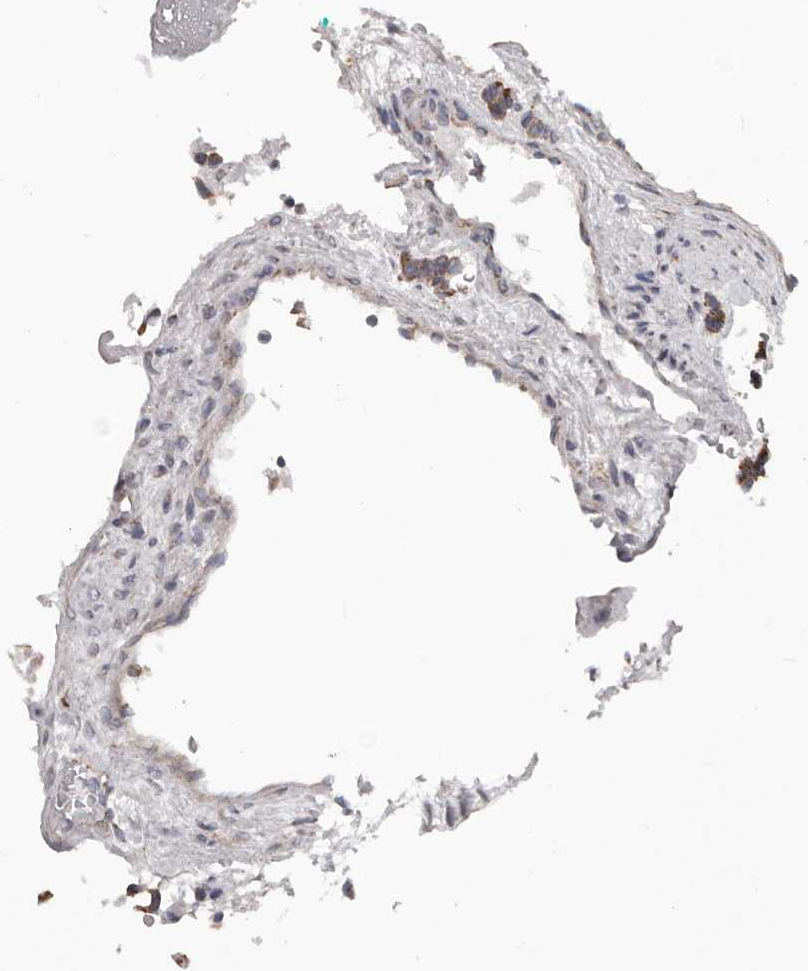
{"staining": {"intensity": "moderate", "quantity": "25%-75%", "location": "cytoplasmic/membranous"}, "tissue": "carcinoid", "cell_type": "Tumor cells", "image_type": "cancer", "snomed": [{"axis": "morphology", "description": "Carcinoid, malignant, NOS"}, {"axis": "topography", "description": "Pancreas"}], "caption": "Malignant carcinoid stained with immunohistochemistry (IHC) reveals moderate cytoplasmic/membranous positivity in approximately 25%-75% of tumor cells.", "gene": "PRMT2", "patient": {"sex": "female", "age": 54}}